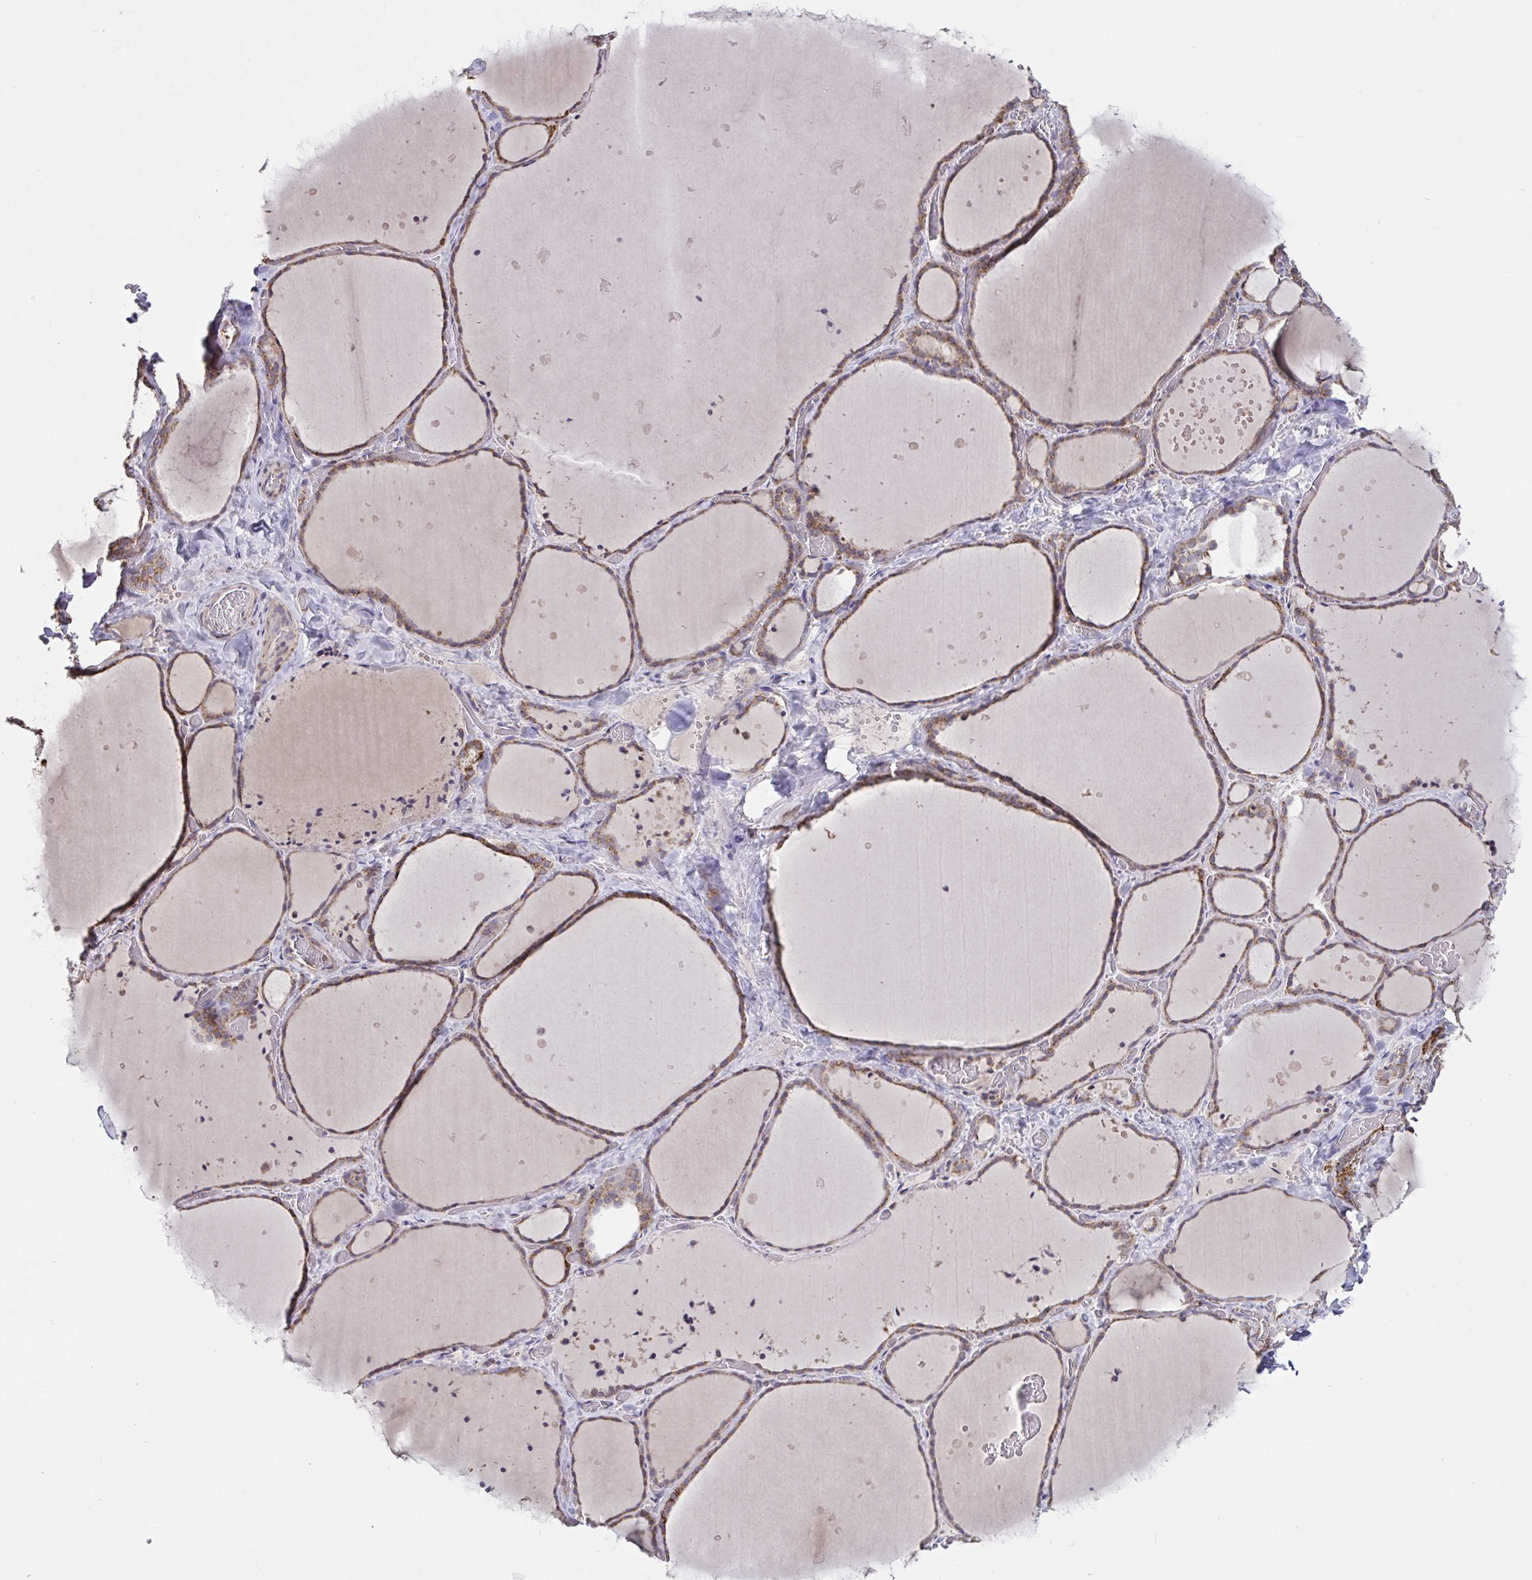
{"staining": {"intensity": "moderate", "quantity": "25%-75%", "location": "cytoplasmic/membranous"}, "tissue": "thyroid gland", "cell_type": "Glandular cells", "image_type": "normal", "snomed": [{"axis": "morphology", "description": "Normal tissue, NOS"}, {"axis": "topography", "description": "Thyroid gland"}], "caption": "This micrograph demonstrates benign thyroid gland stained with IHC to label a protein in brown. The cytoplasmic/membranous of glandular cells show moderate positivity for the protein. Nuclei are counter-stained blue.", "gene": "DIP2B", "patient": {"sex": "female", "age": 36}}